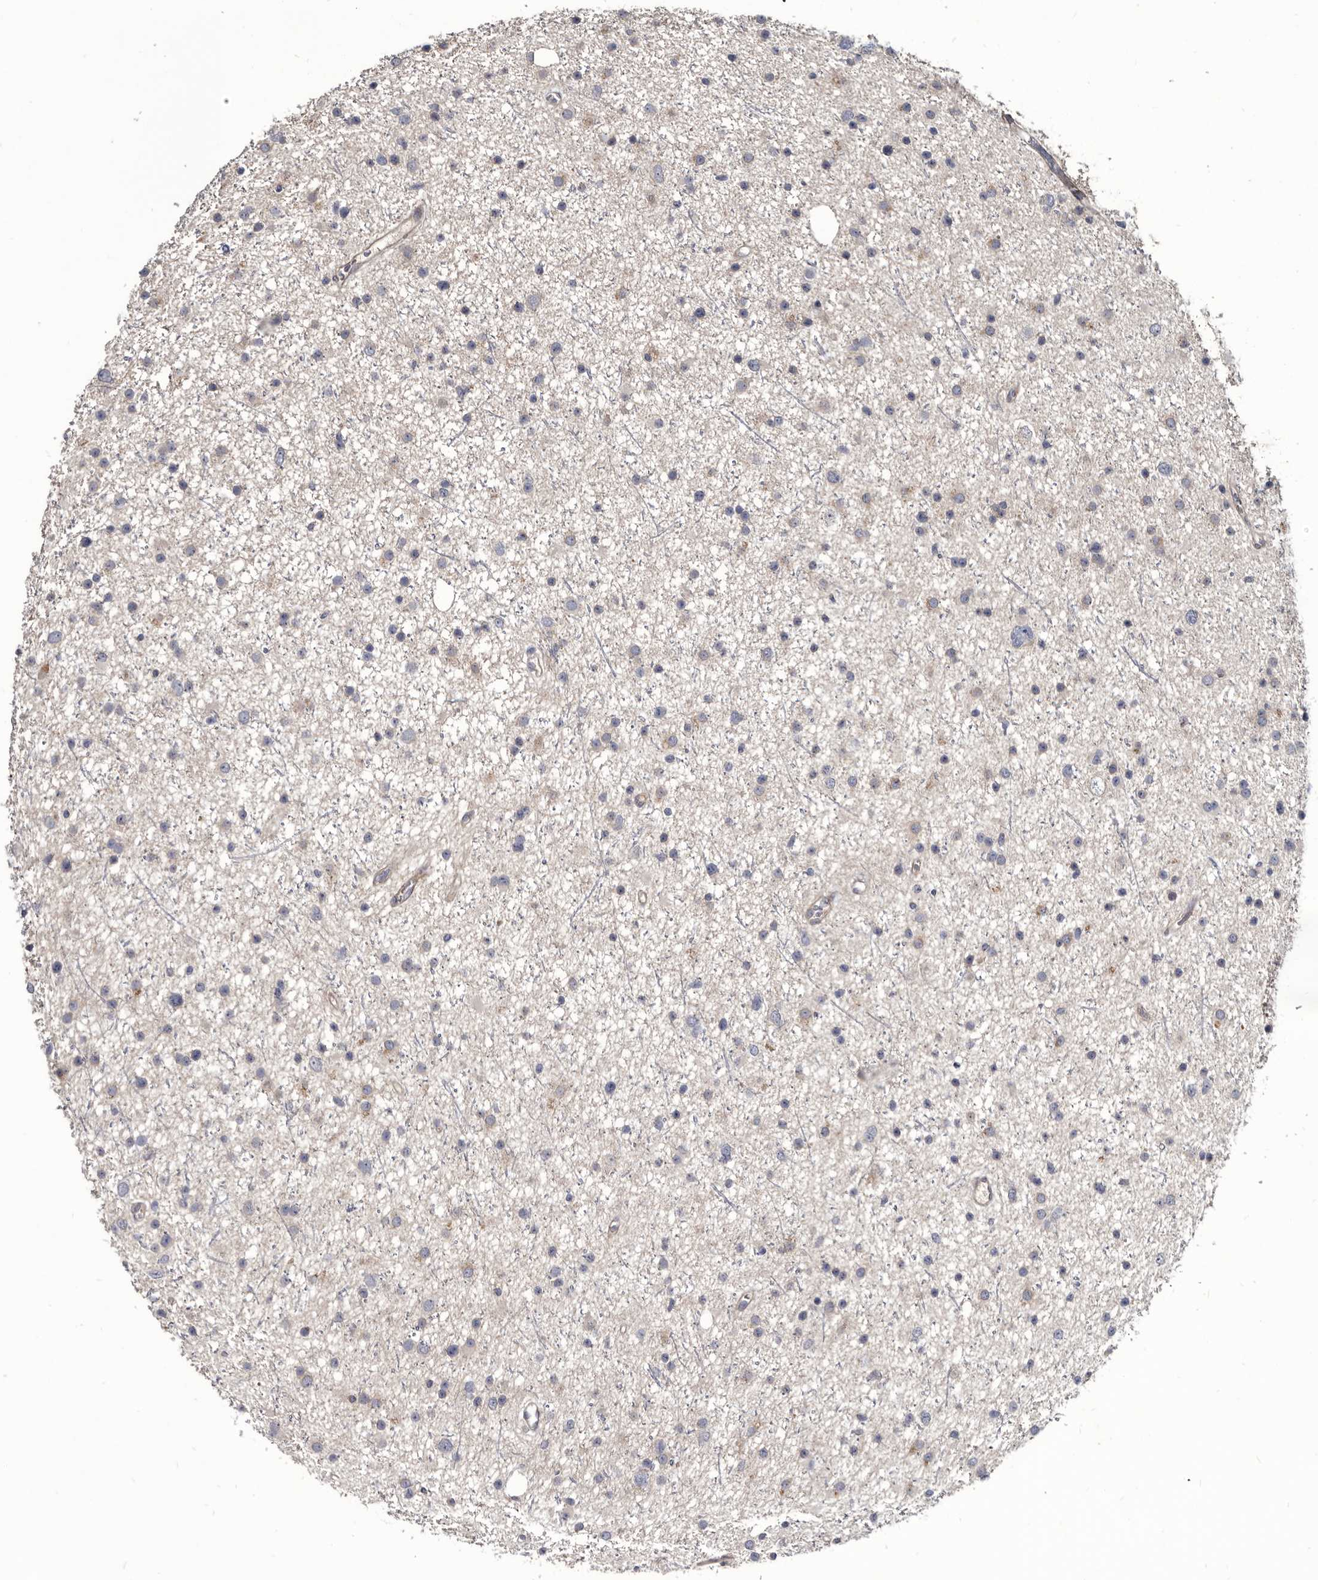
{"staining": {"intensity": "negative", "quantity": "none", "location": "none"}, "tissue": "glioma", "cell_type": "Tumor cells", "image_type": "cancer", "snomed": [{"axis": "morphology", "description": "Glioma, malignant, Low grade"}, {"axis": "topography", "description": "Cerebral cortex"}], "caption": "Immunohistochemical staining of glioma demonstrates no significant staining in tumor cells. The staining was performed using DAB (3,3'-diaminobenzidine) to visualize the protein expression in brown, while the nuclei were stained in blue with hematoxylin (Magnification: 20x).", "gene": "PROM1", "patient": {"sex": "female", "age": 39}}